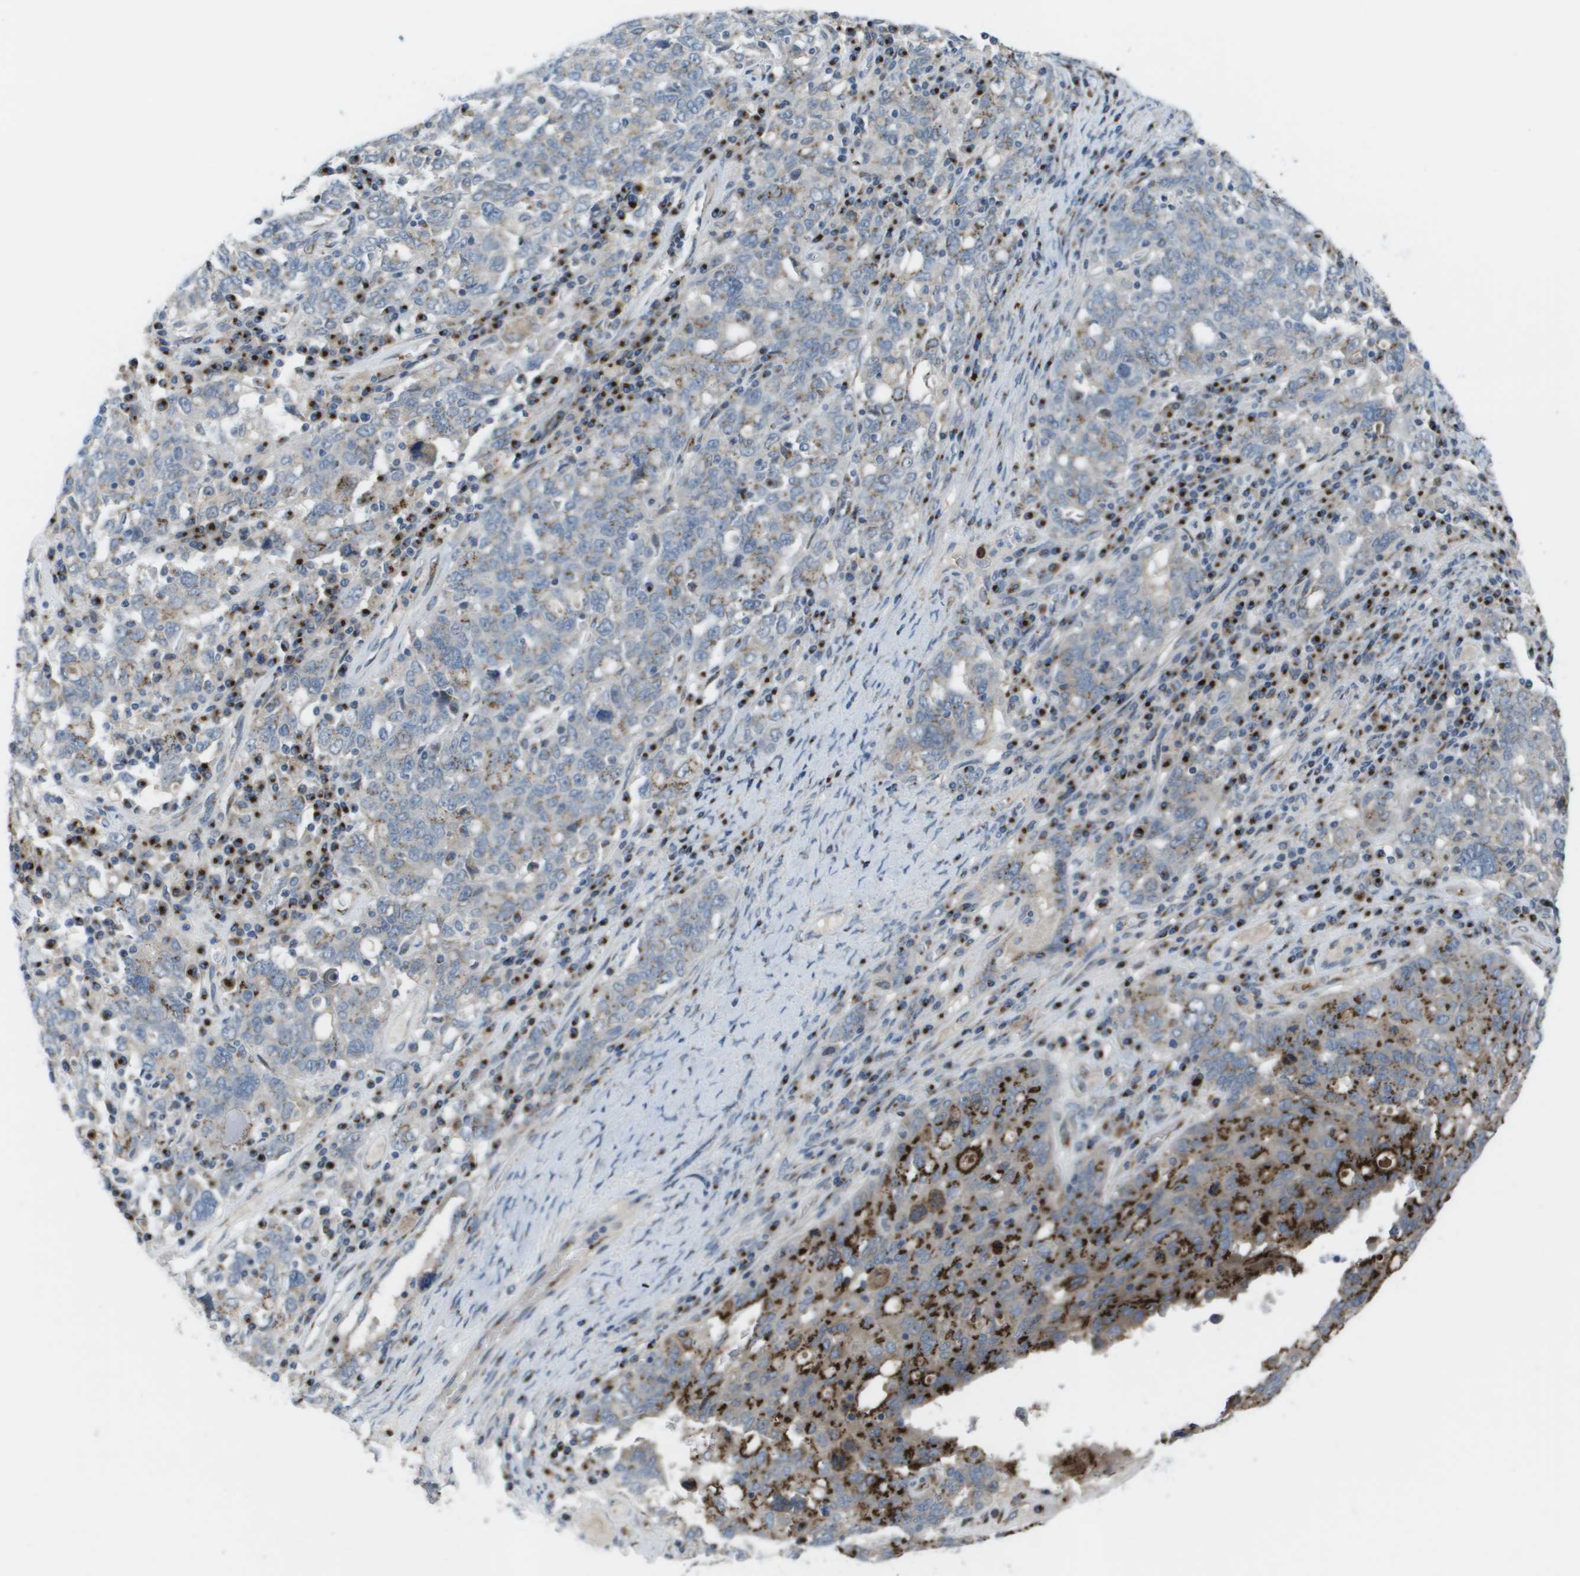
{"staining": {"intensity": "strong", "quantity": "<25%", "location": "cytoplasmic/membranous"}, "tissue": "ovarian cancer", "cell_type": "Tumor cells", "image_type": "cancer", "snomed": [{"axis": "morphology", "description": "Carcinoma, endometroid"}, {"axis": "topography", "description": "Ovary"}], "caption": "The histopathology image displays staining of endometroid carcinoma (ovarian), revealing strong cytoplasmic/membranous protein staining (brown color) within tumor cells. Ihc stains the protein of interest in brown and the nuclei are stained blue.", "gene": "QSOX2", "patient": {"sex": "female", "age": 62}}